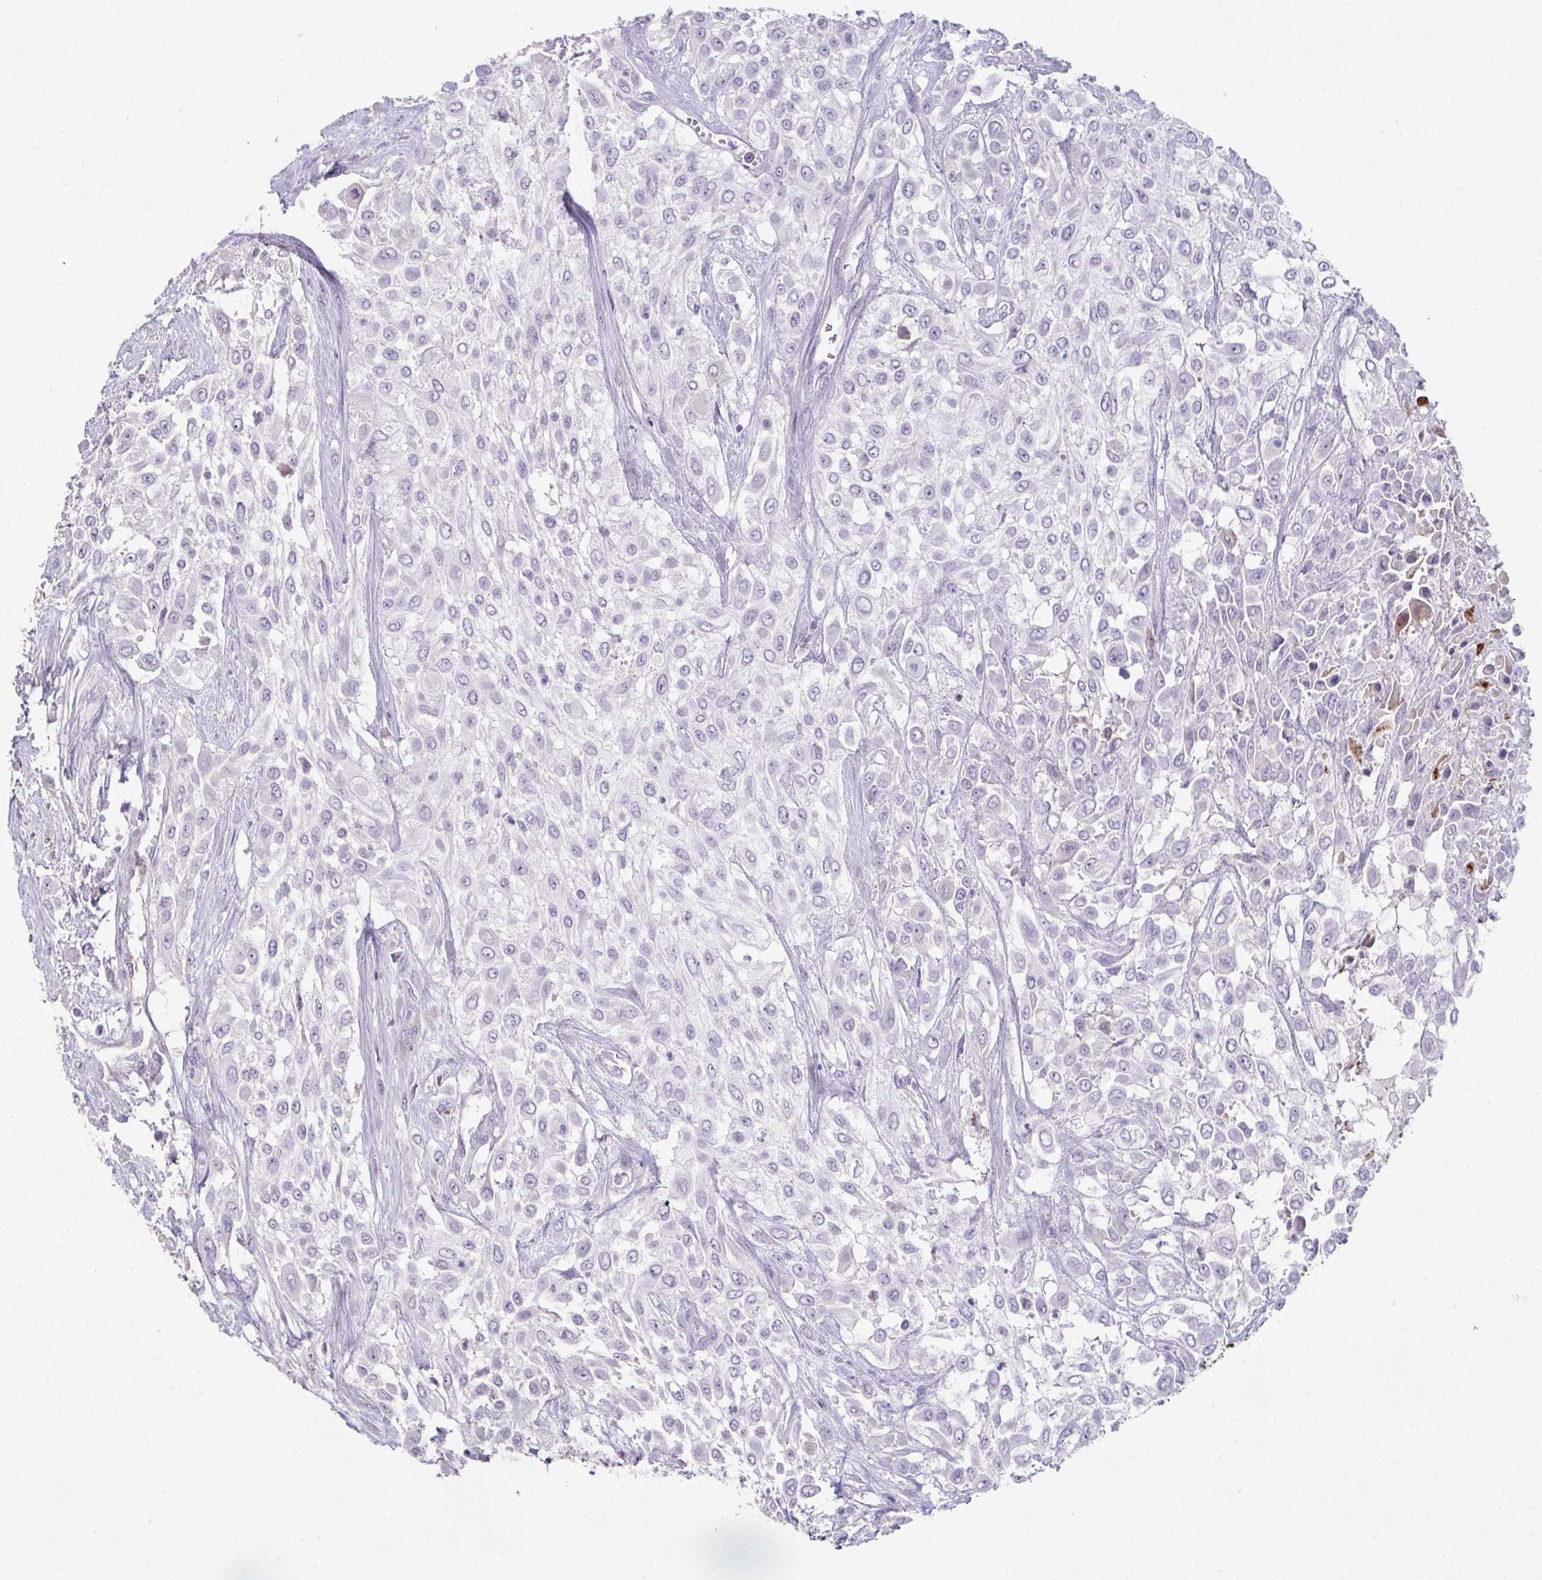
{"staining": {"intensity": "negative", "quantity": "none", "location": "none"}, "tissue": "urothelial cancer", "cell_type": "Tumor cells", "image_type": "cancer", "snomed": [{"axis": "morphology", "description": "Urothelial carcinoma, High grade"}, {"axis": "topography", "description": "Urinary bladder"}], "caption": "This is an immunohistochemistry (IHC) histopathology image of human urothelial cancer. There is no expression in tumor cells.", "gene": "ADAM21", "patient": {"sex": "male", "age": 57}}